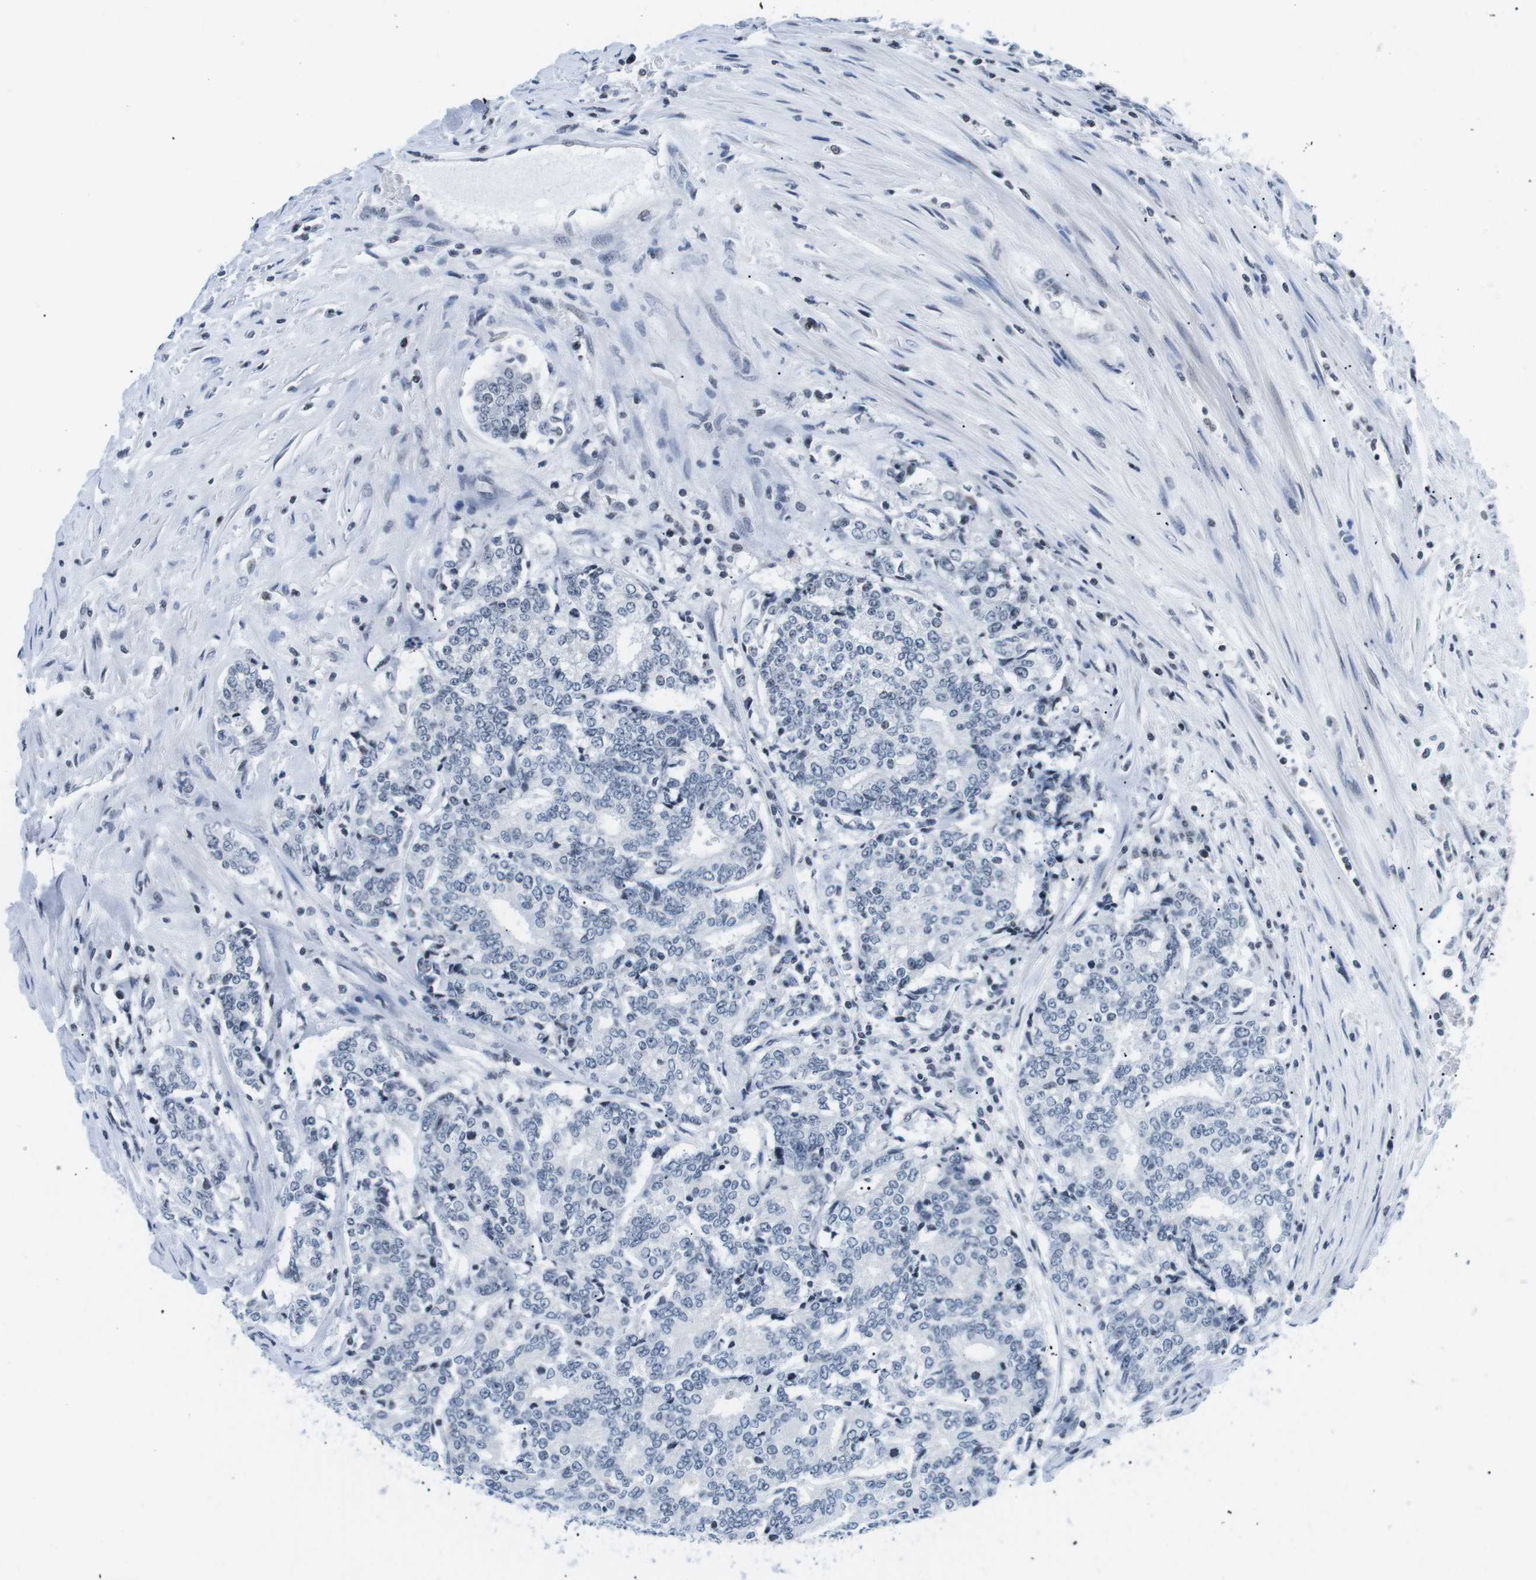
{"staining": {"intensity": "negative", "quantity": "none", "location": "none"}, "tissue": "prostate cancer", "cell_type": "Tumor cells", "image_type": "cancer", "snomed": [{"axis": "morphology", "description": "Normal tissue, NOS"}, {"axis": "morphology", "description": "Adenocarcinoma, High grade"}, {"axis": "topography", "description": "Prostate"}, {"axis": "topography", "description": "Seminal veicle"}], "caption": "Tumor cells are negative for brown protein staining in prostate high-grade adenocarcinoma.", "gene": "E2F2", "patient": {"sex": "male", "age": 55}}